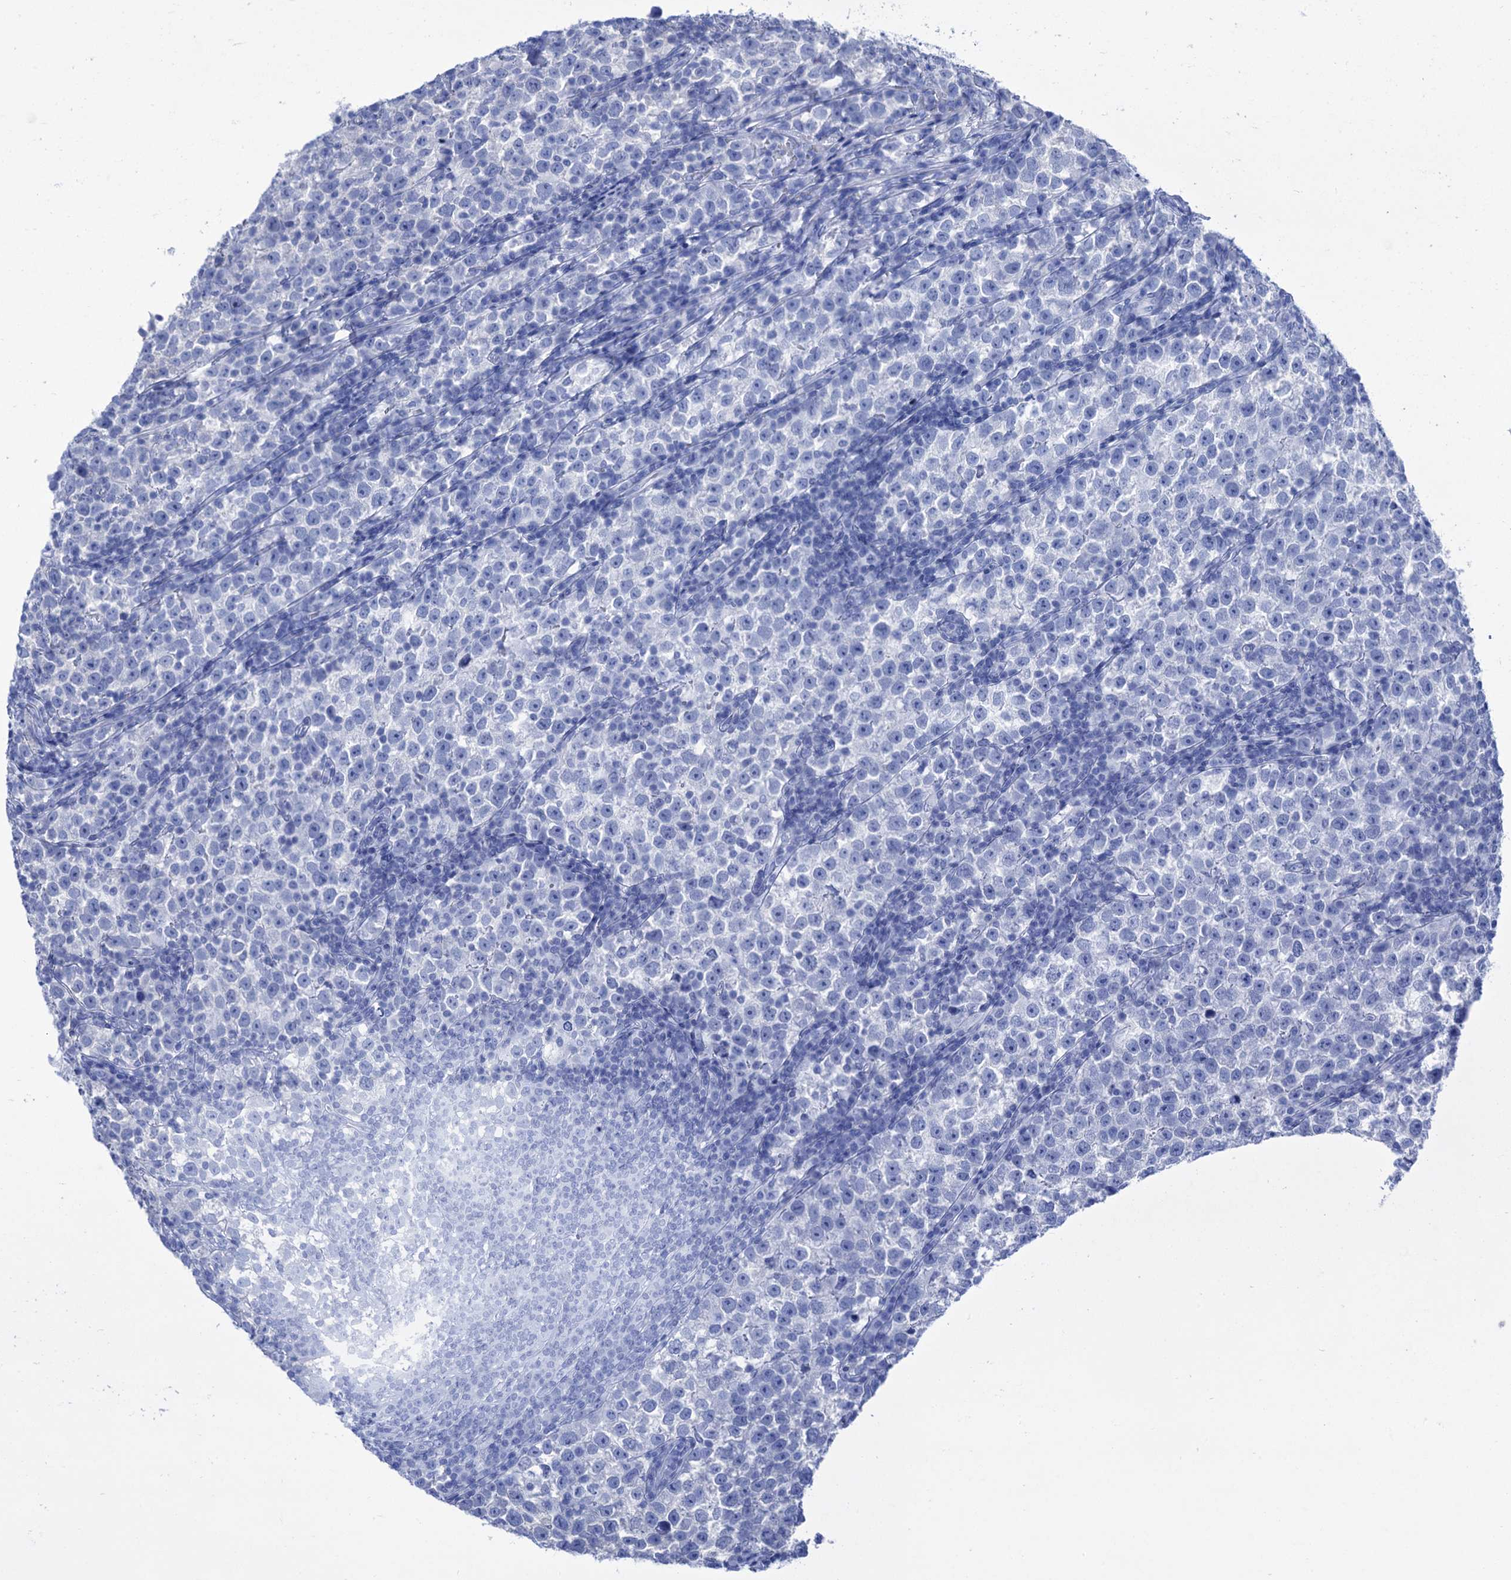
{"staining": {"intensity": "negative", "quantity": "none", "location": "none"}, "tissue": "testis cancer", "cell_type": "Tumor cells", "image_type": "cancer", "snomed": [{"axis": "morphology", "description": "Normal tissue, NOS"}, {"axis": "morphology", "description": "Seminoma, NOS"}, {"axis": "topography", "description": "Testis"}], "caption": "Immunohistochemistry (IHC) of human seminoma (testis) demonstrates no expression in tumor cells.", "gene": "CABYR", "patient": {"sex": "male", "age": 43}}